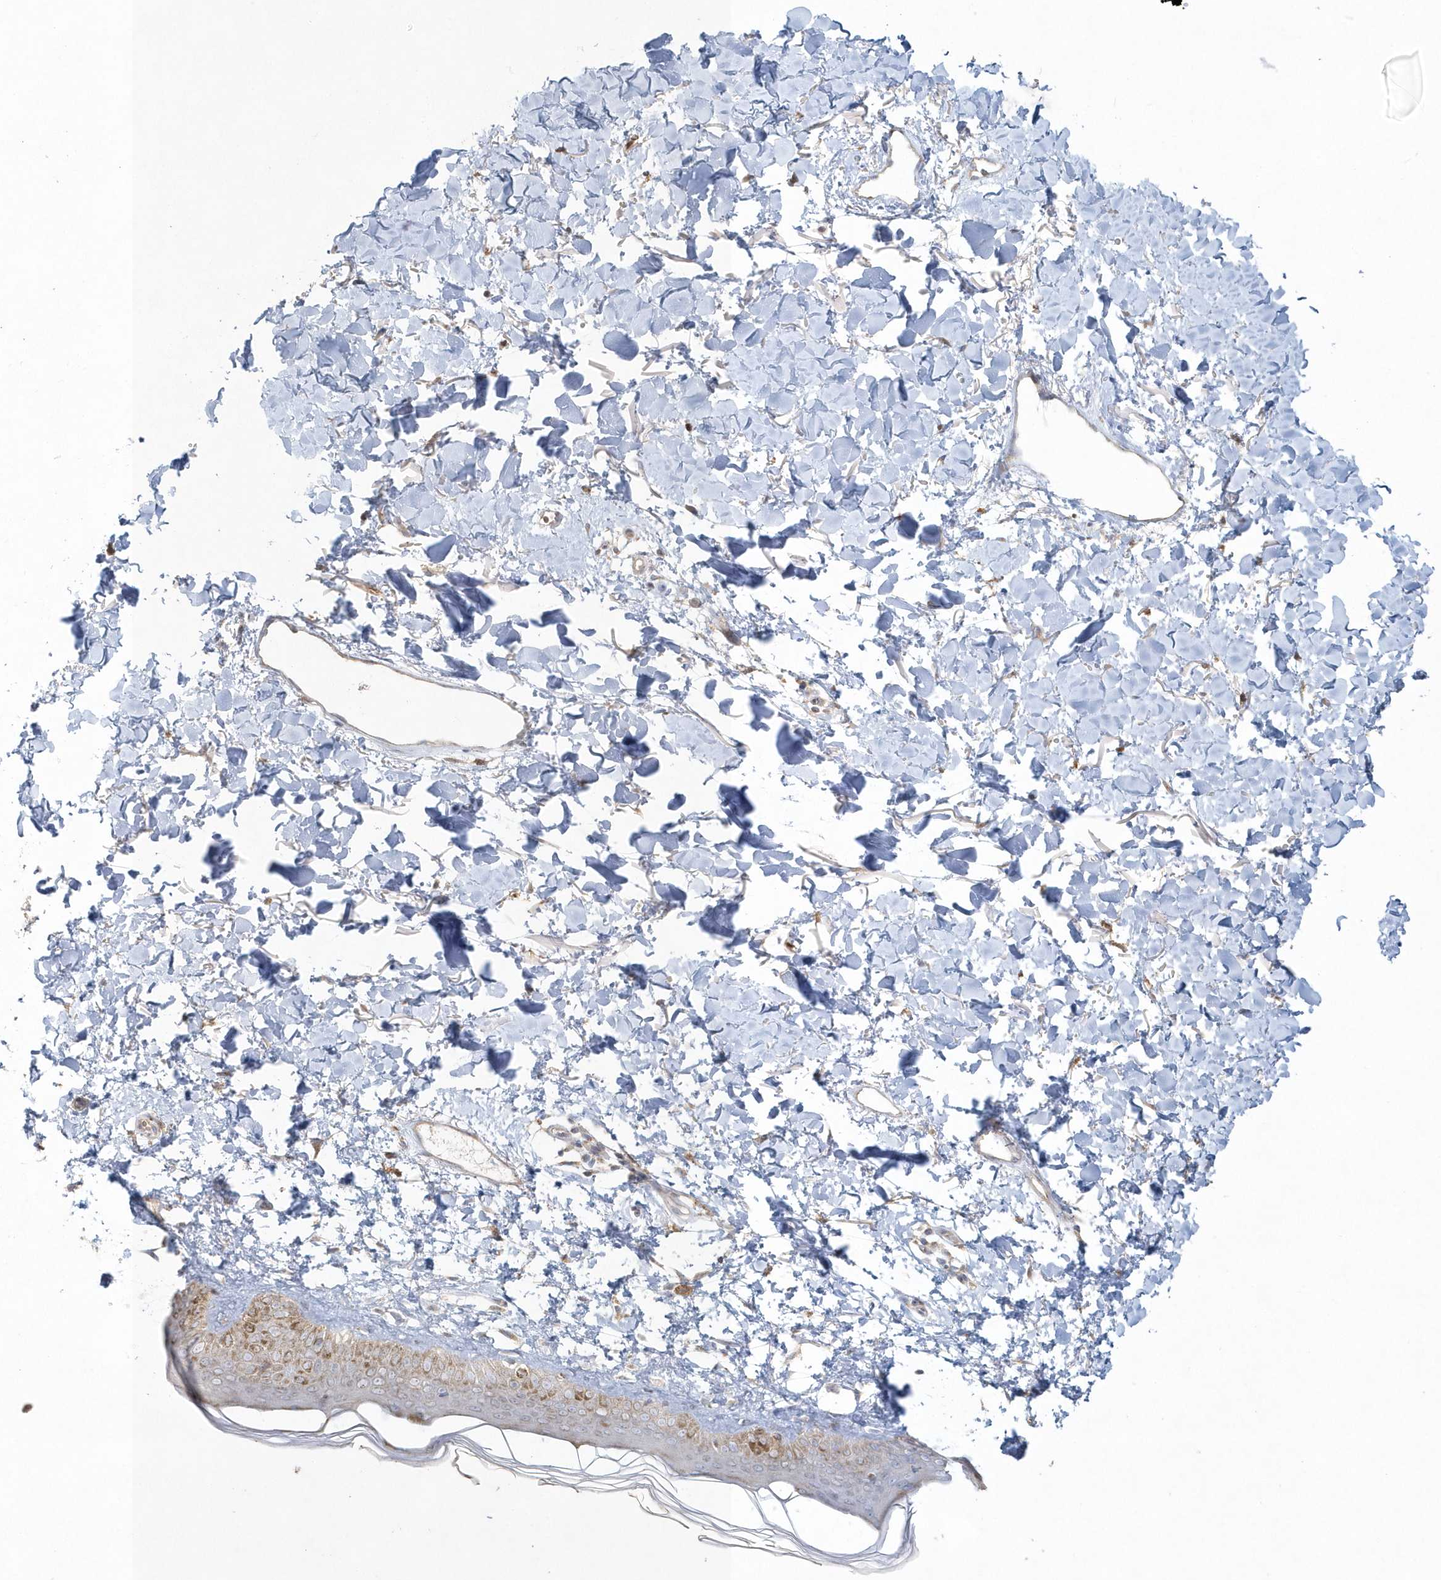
{"staining": {"intensity": "negative", "quantity": "none", "location": "none"}, "tissue": "skin", "cell_type": "Fibroblasts", "image_type": "normal", "snomed": [{"axis": "morphology", "description": "Normal tissue, NOS"}, {"axis": "topography", "description": "Skin"}], "caption": "DAB (3,3'-diaminobenzidine) immunohistochemical staining of unremarkable human skin reveals no significant positivity in fibroblasts.", "gene": "BLTP3A", "patient": {"sex": "female", "age": 58}}